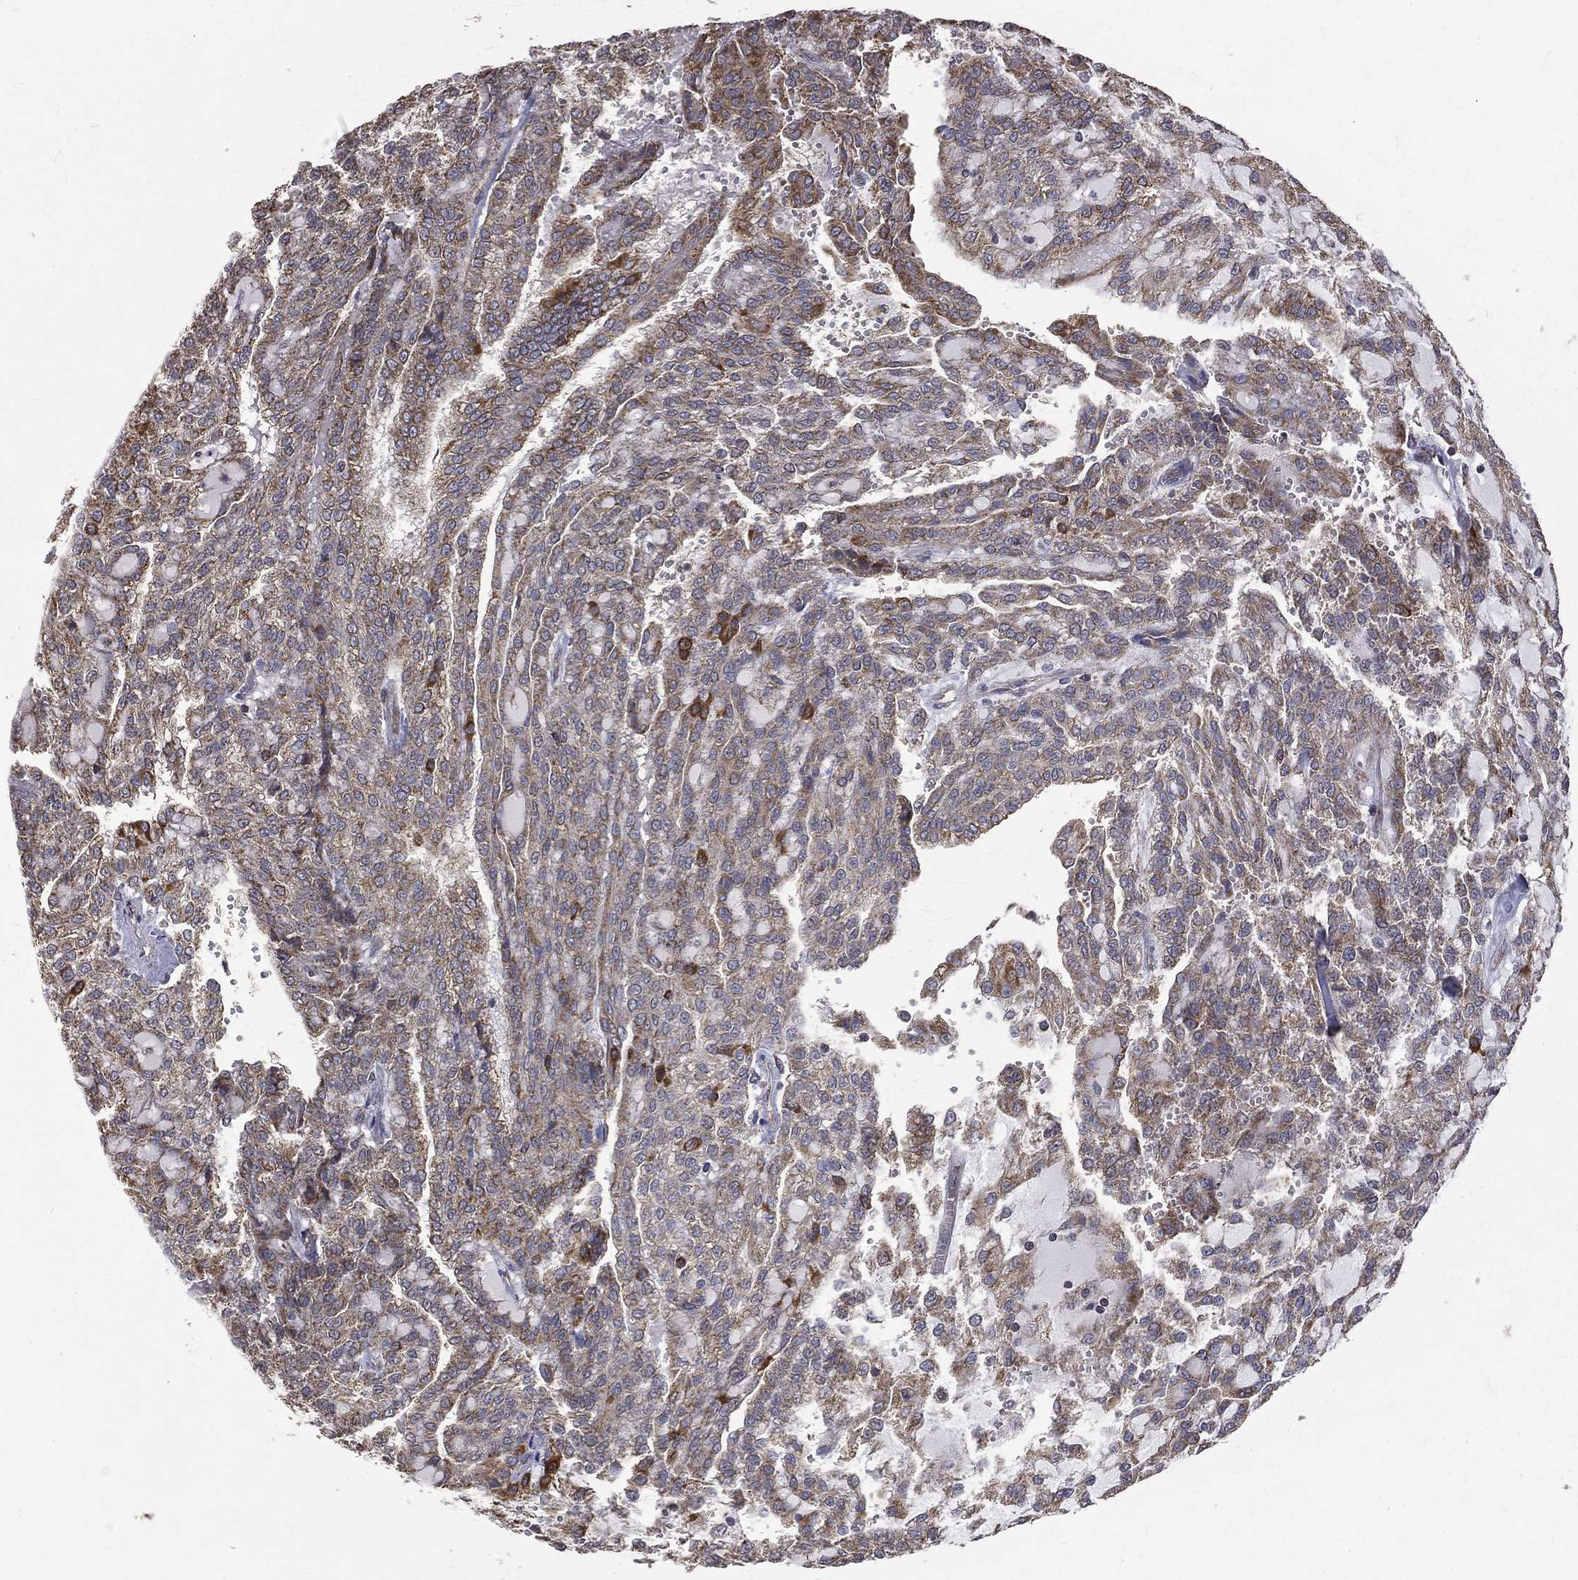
{"staining": {"intensity": "moderate", "quantity": "<25%", "location": "cytoplasmic/membranous"}, "tissue": "renal cancer", "cell_type": "Tumor cells", "image_type": "cancer", "snomed": [{"axis": "morphology", "description": "Adenocarcinoma, NOS"}, {"axis": "topography", "description": "Kidney"}], "caption": "Protein expression by immunohistochemistry shows moderate cytoplasmic/membranous staining in about <25% of tumor cells in renal cancer.", "gene": "RPGR", "patient": {"sex": "male", "age": 63}}